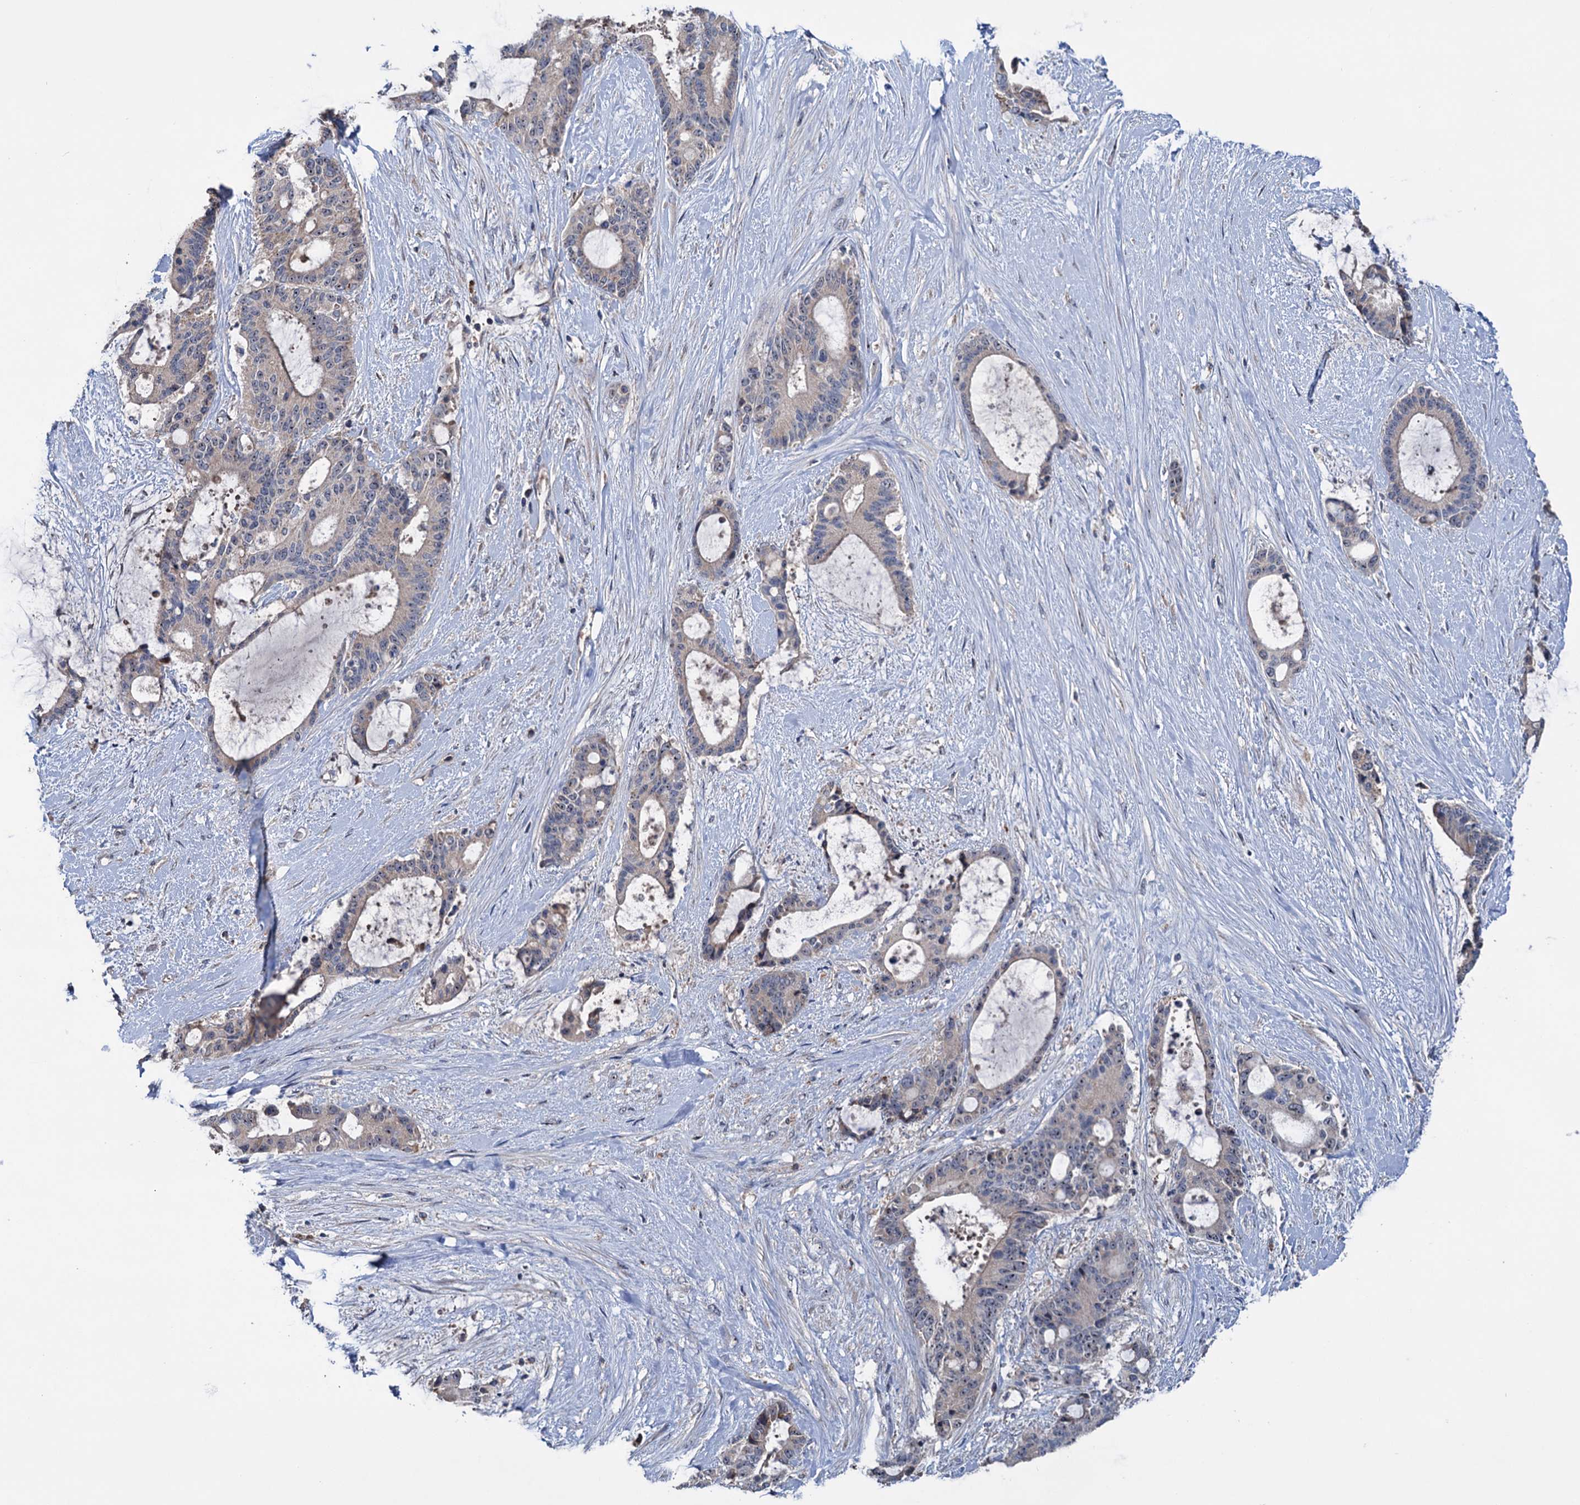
{"staining": {"intensity": "weak", "quantity": "<25%", "location": "nuclear"}, "tissue": "liver cancer", "cell_type": "Tumor cells", "image_type": "cancer", "snomed": [{"axis": "morphology", "description": "Normal tissue, NOS"}, {"axis": "morphology", "description": "Cholangiocarcinoma"}, {"axis": "topography", "description": "Liver"}, {"axis": "topography", "description": "Peripheral nerve tissue"}], "caption": "There is no significant staining in tumor cells of liver cancer (cholangiocarcinoma).", "gene": "HTR3B", "patient": {"sex": "female", "age": 73}}